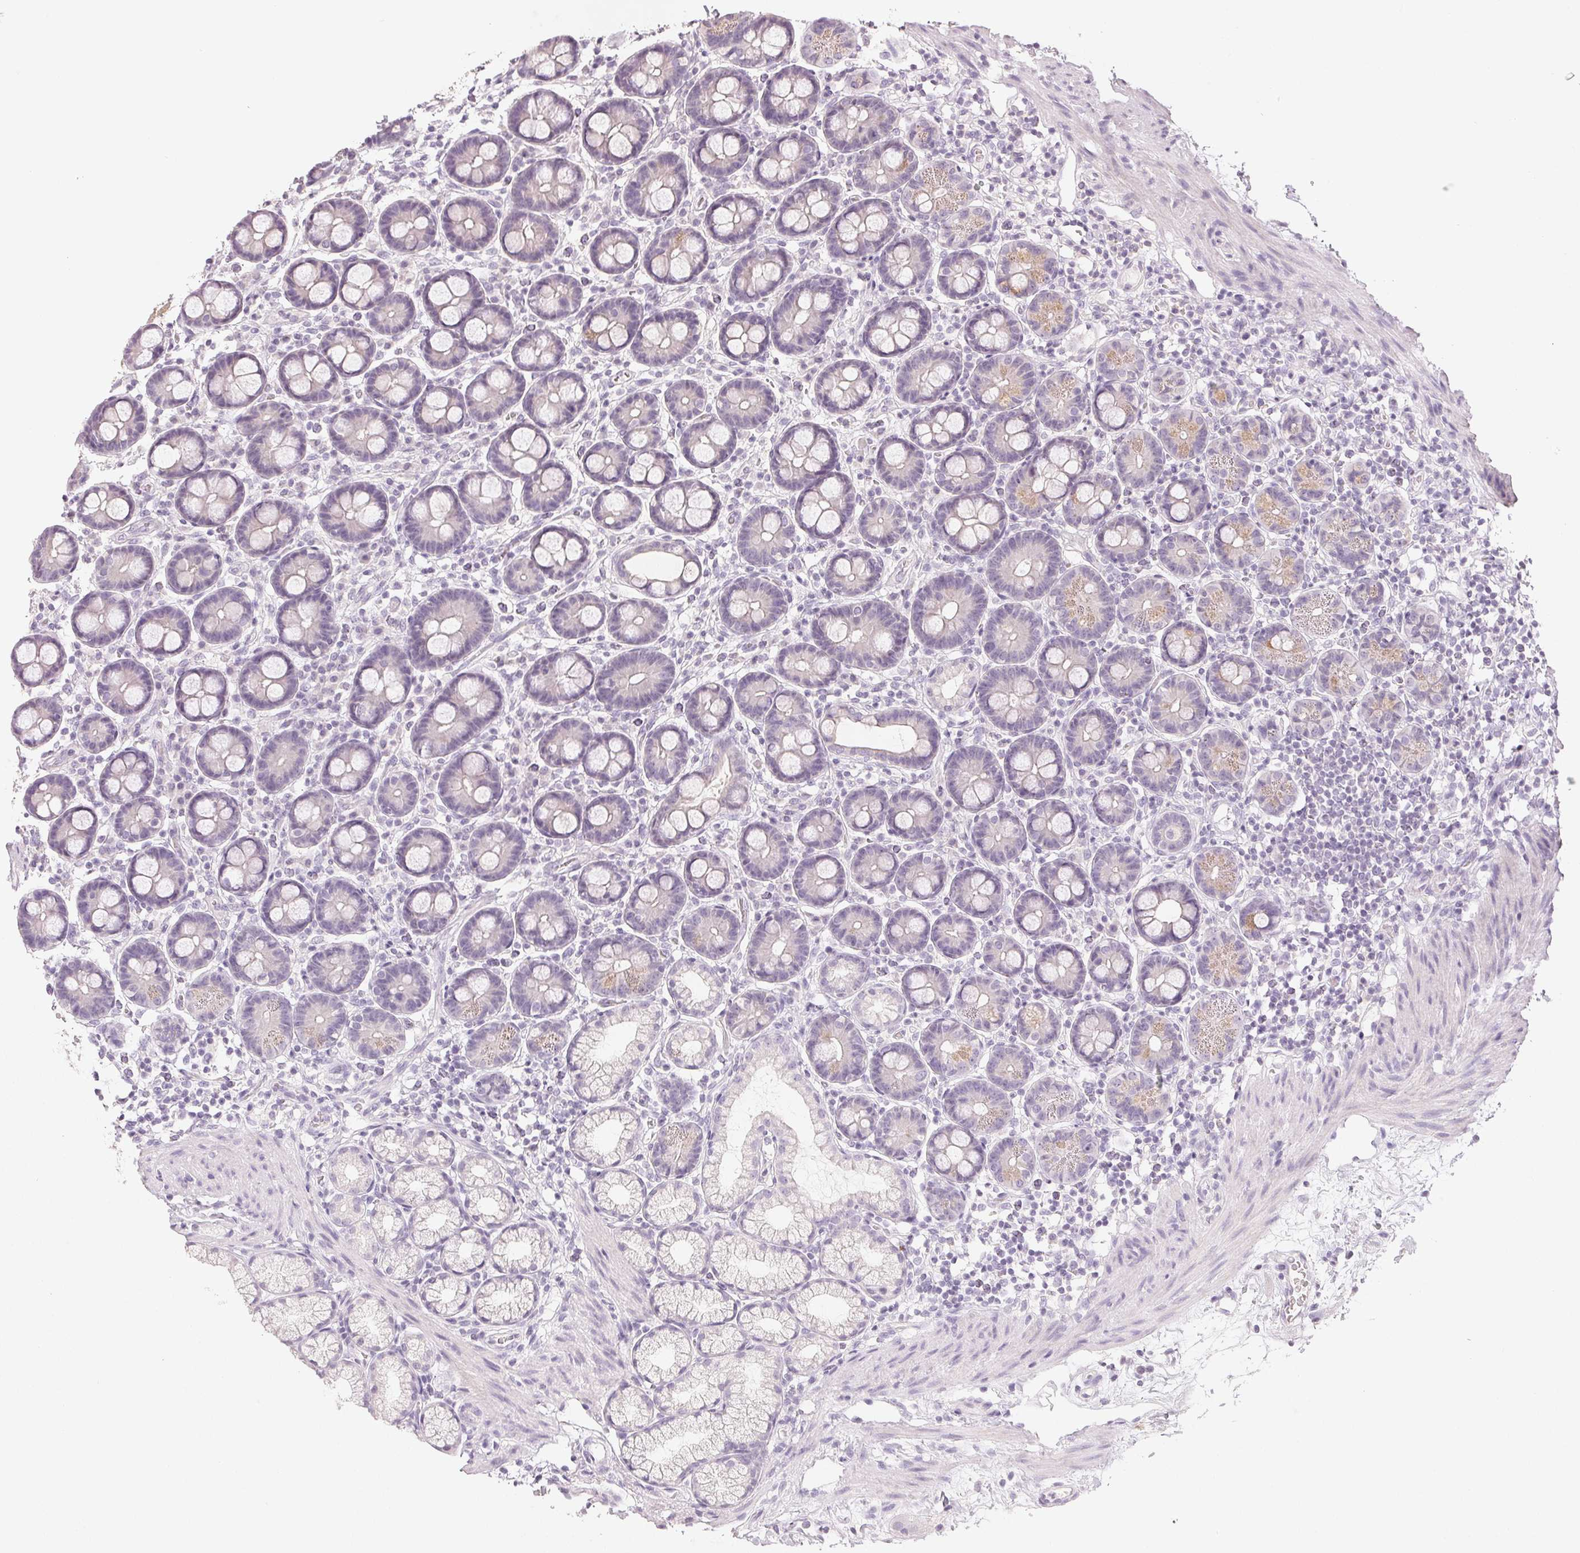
{"staining": {"intensity": "moderate", "quantity": "<25%", "location": "cytoplasmic/membranous"}, "tissue": "duodenum", "cell_type": "Glandular cells", "image_type": "normal", "snomed": [{"axis": "morphology", "description": "Normal tissue, NOS"}, {"axis": "topography", "description": "Pancreas"}, {"axis": "topography", "description": "Duodenum"}], "caption": "About <25% of glandular cells in benign duodenum demonstrate moderate cytoplasmic/membranous protein positivity as visualized by brown immunohistochemical staining.", "gene": "LVRN", "patient": {"sex": "male", "age": 59}}